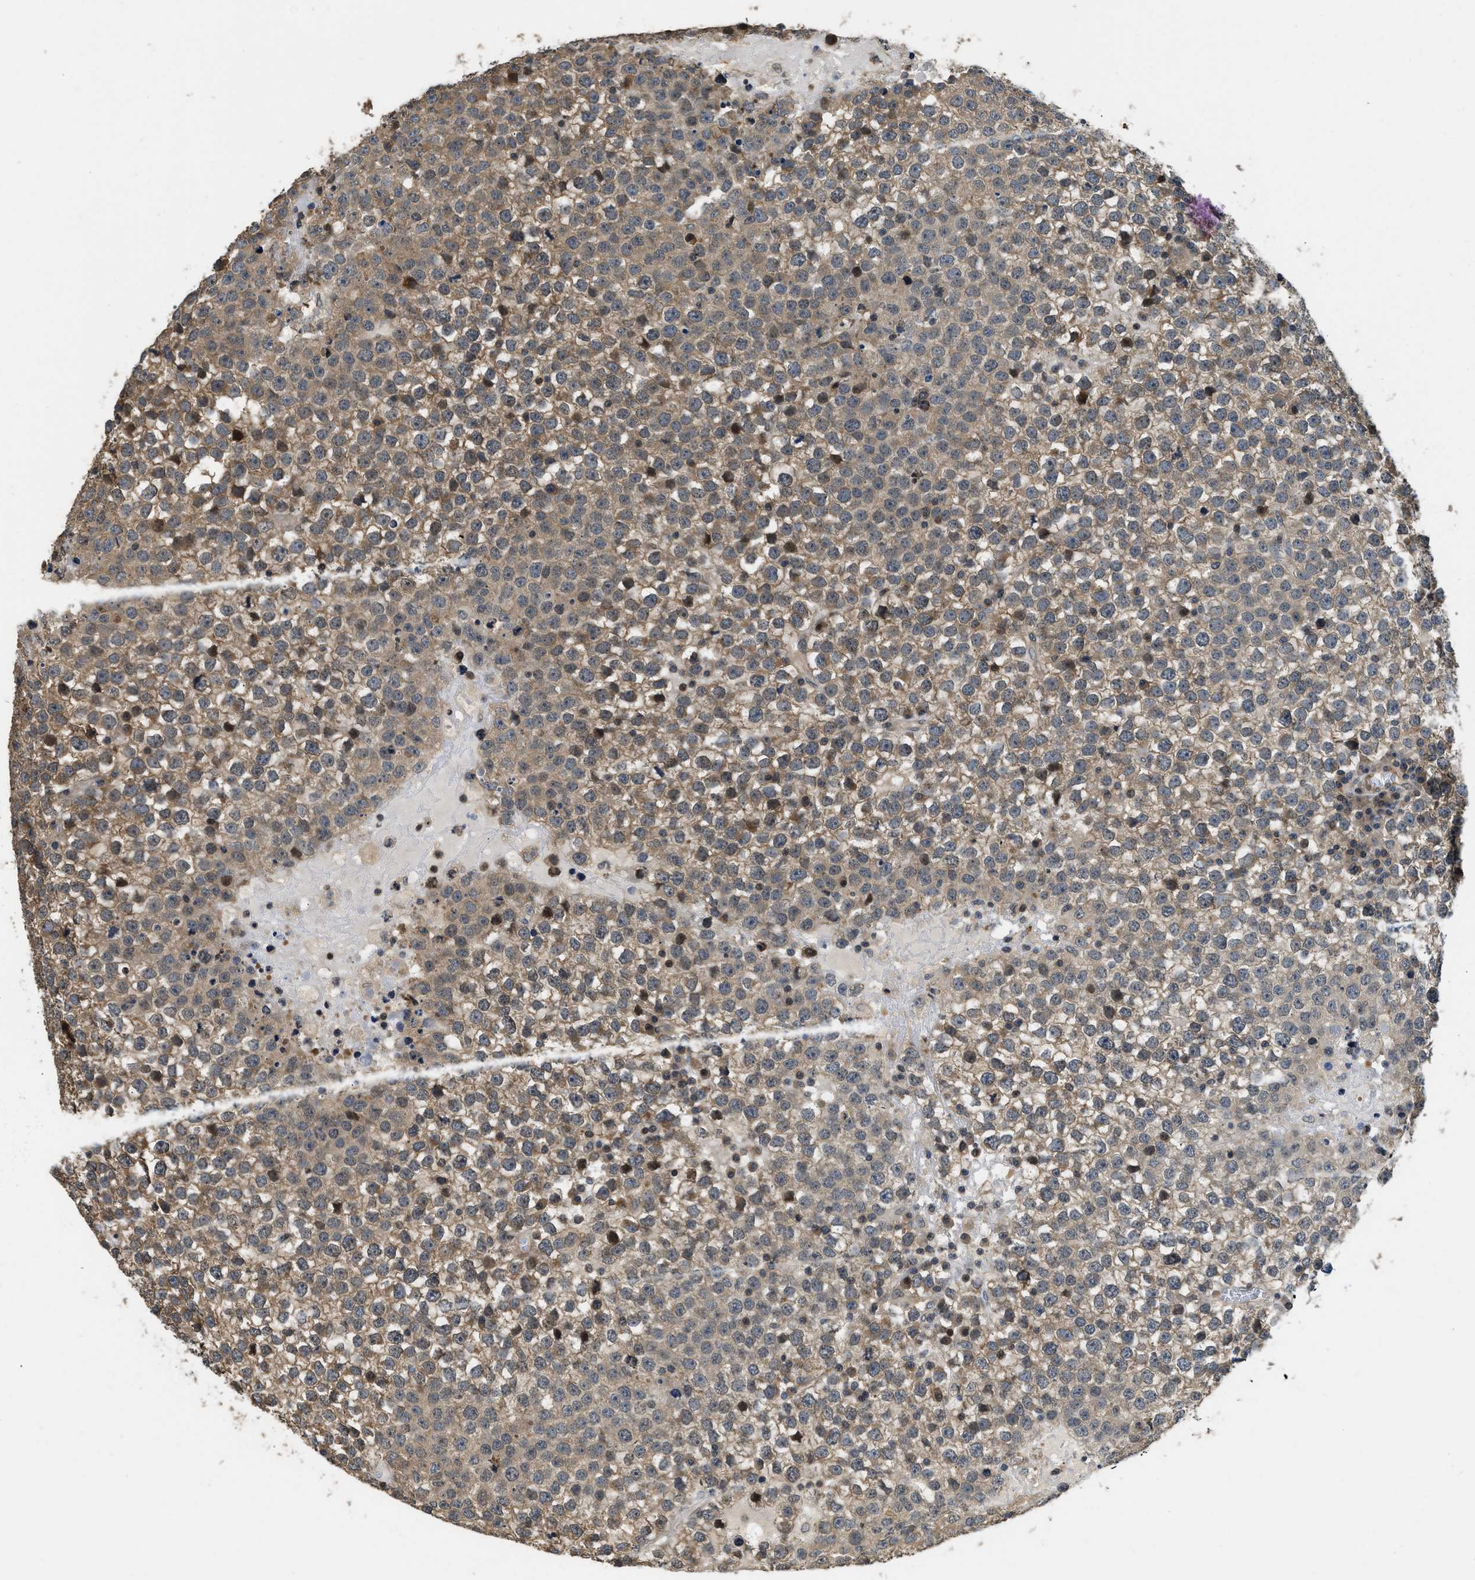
{"staining": {"intensity": "weak", "quantity": ">75%", "location": "cytoplasmic/membranous"}, "tissue": "testis cancer", "cell_type": "Tumor cells", "image_type": "cancer", "snomed": [{"axis": "morphology", "description": "Seminoma, NOS"}, {"axis": "topography", "description": "Testis"}], "caption": "High-magnification brightfield microscopy of testis cancer stained with DAB (3,3'-diaminobenzidine) (brown) and counterstained with hematoxylin (blue). tumor cells exhibit weak cytoplasmic/membranous staining is appreciated in approximately>75% of cells.", "gene": "TES", "patient": {"sex": "male", "age": 65}}